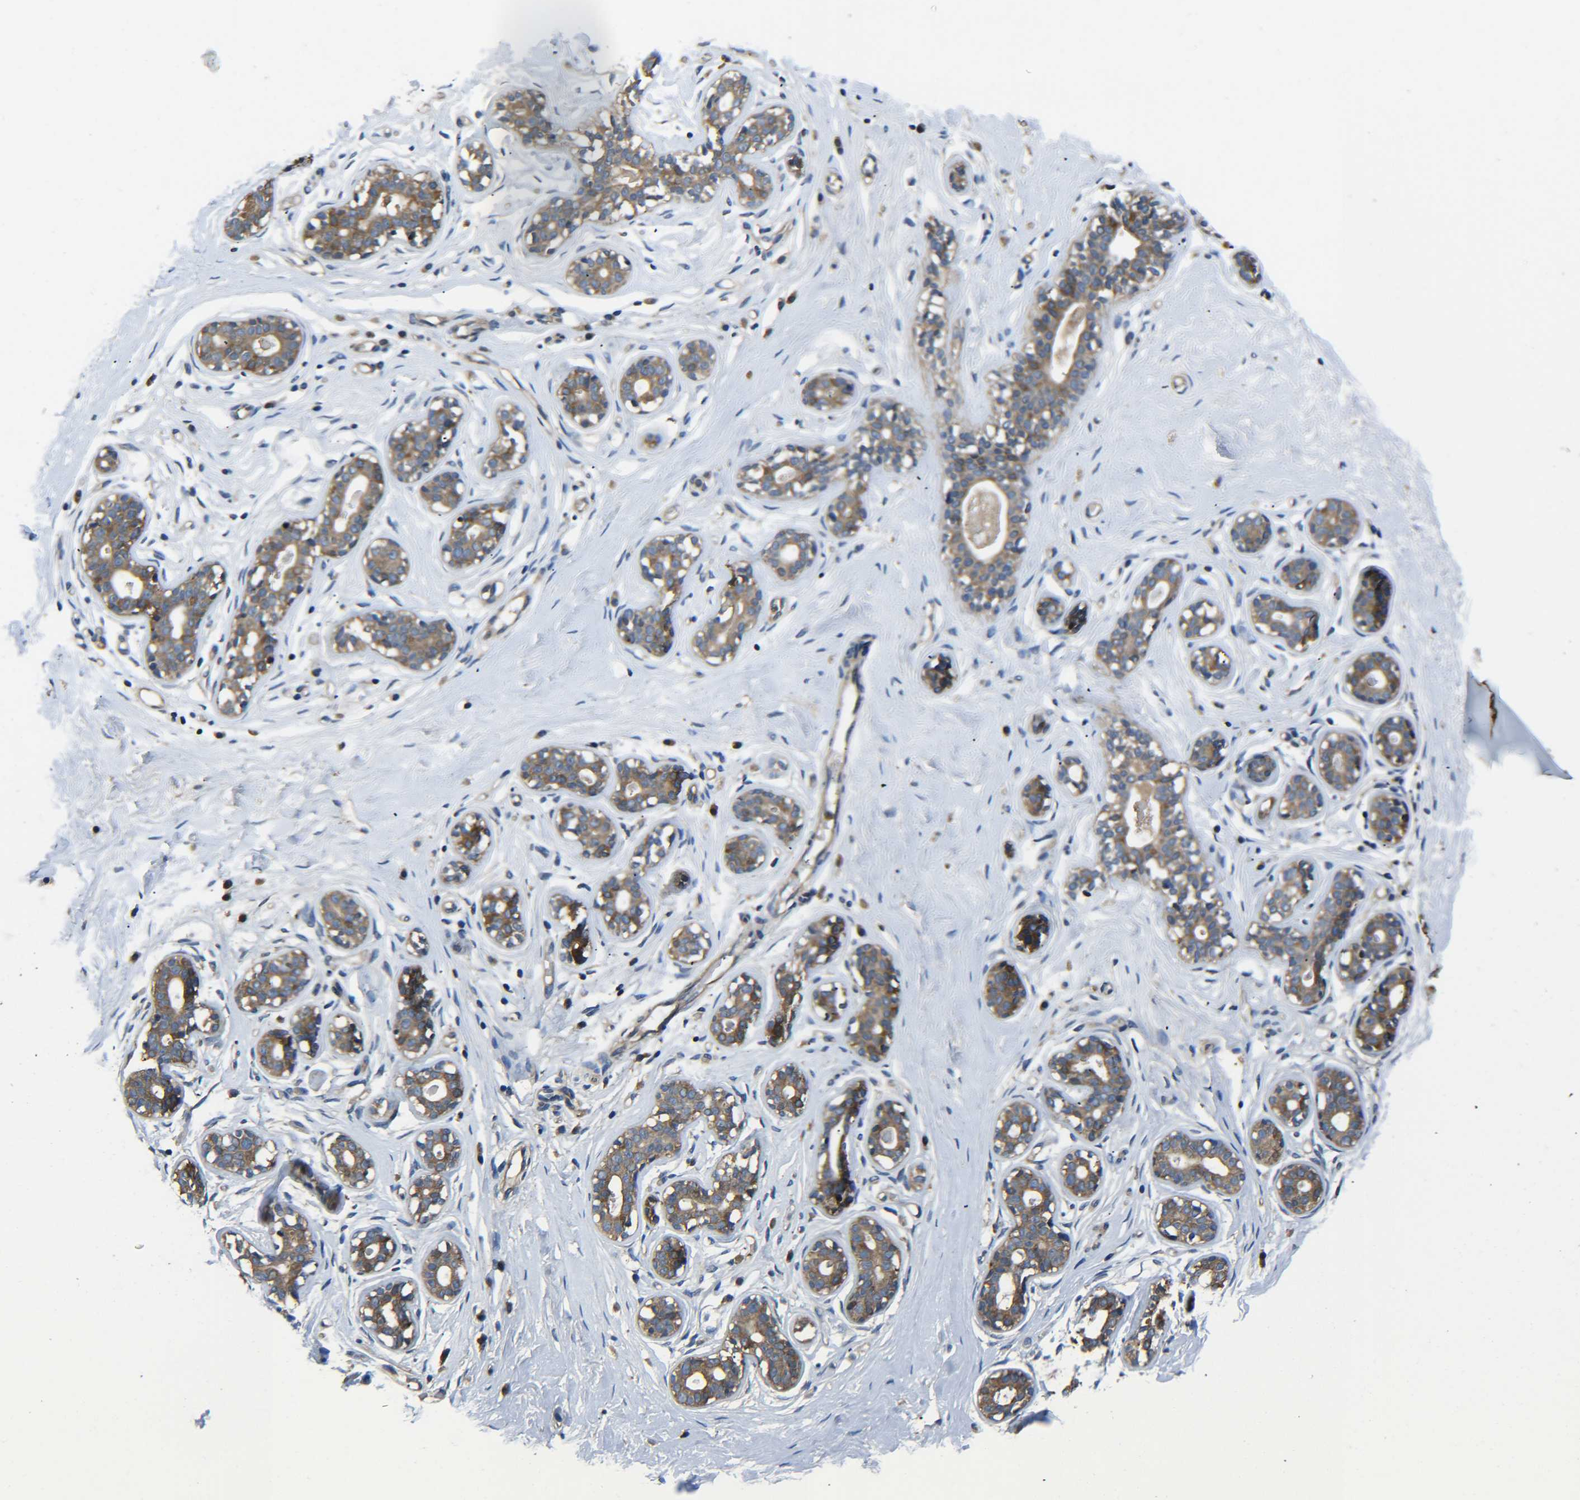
{"staining": {"intensity": "weak", "quantity": ">75%", "location": "cytoplasmic/membranous"}, "tissue": "breast", "cell_type": "Adipocytes", "image_type": "normal", "snomed": [{"axis": "morphology", "description": "Normal tissue, NOS"}, {"axis": "topography", "description": "Breast"}], "caption": "Immunohistochemistry (IHC) micrograph of unremarkable human breast stained for a protein (brown), which displays low levels of weak cytoplasmic/membranous positivity in approximately >75% of adipocytes.", "gene": "PREB", "patient": {"sex": "female", "age": 23}}